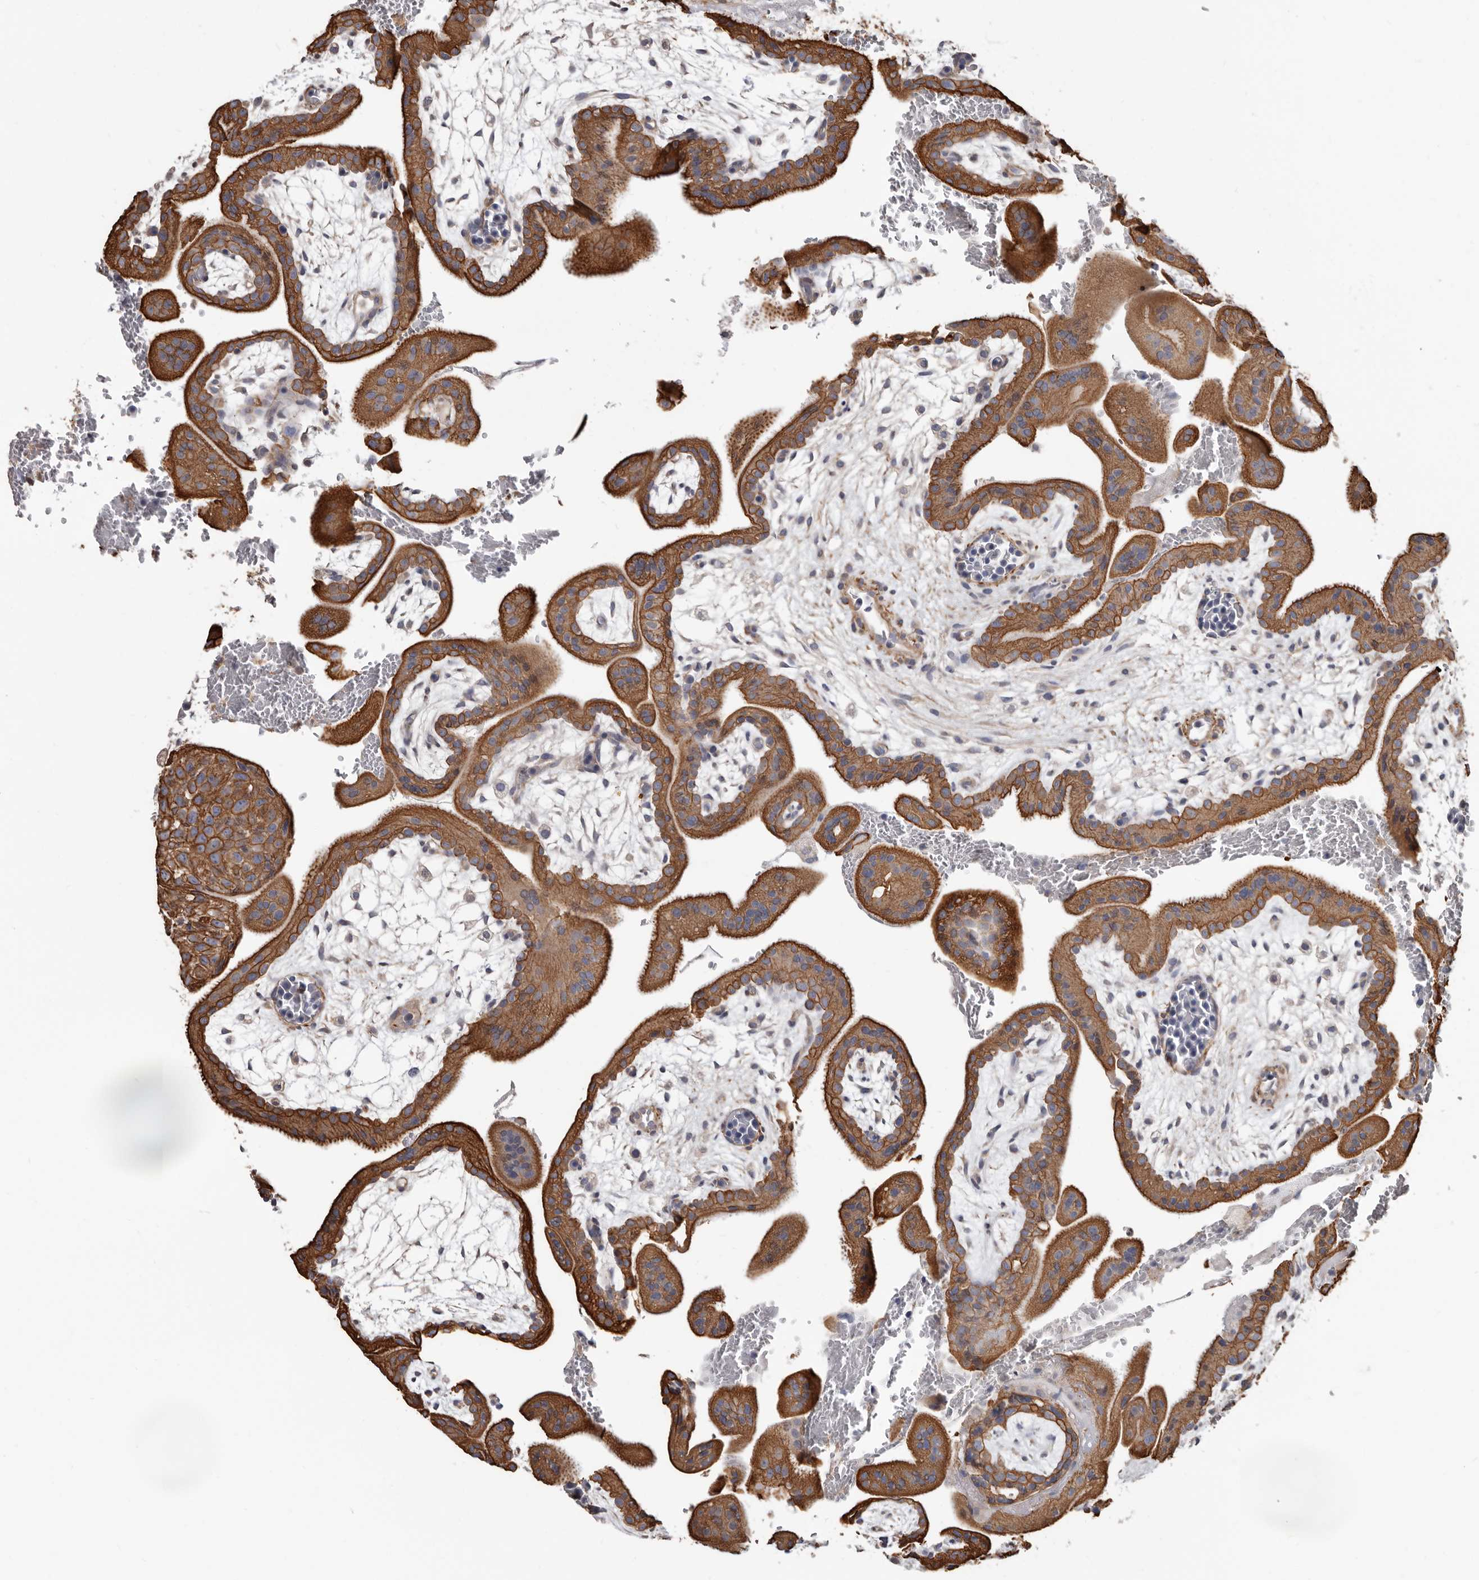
{"staining": {"intensity": "strong", "quantity": "25%-75%", "location": "cytoplasmic/membranous"}, "tissue": "placenta", "cell_type": "Decidual cells", "image_type": "normal", "snomed": [{"axis": "morphology", "description": "Normal tissue, NOS"}, {"axis": "topography", "description": "Placenta"}], "caption": "Placenta stained with DAB IHC demonstrates high levels of strong cytoplasmic/membranous expression in approximately 25%-75% of decidual cells.", "gene": "MRPL18", "patient": {"sex": "female", "age": 35}}